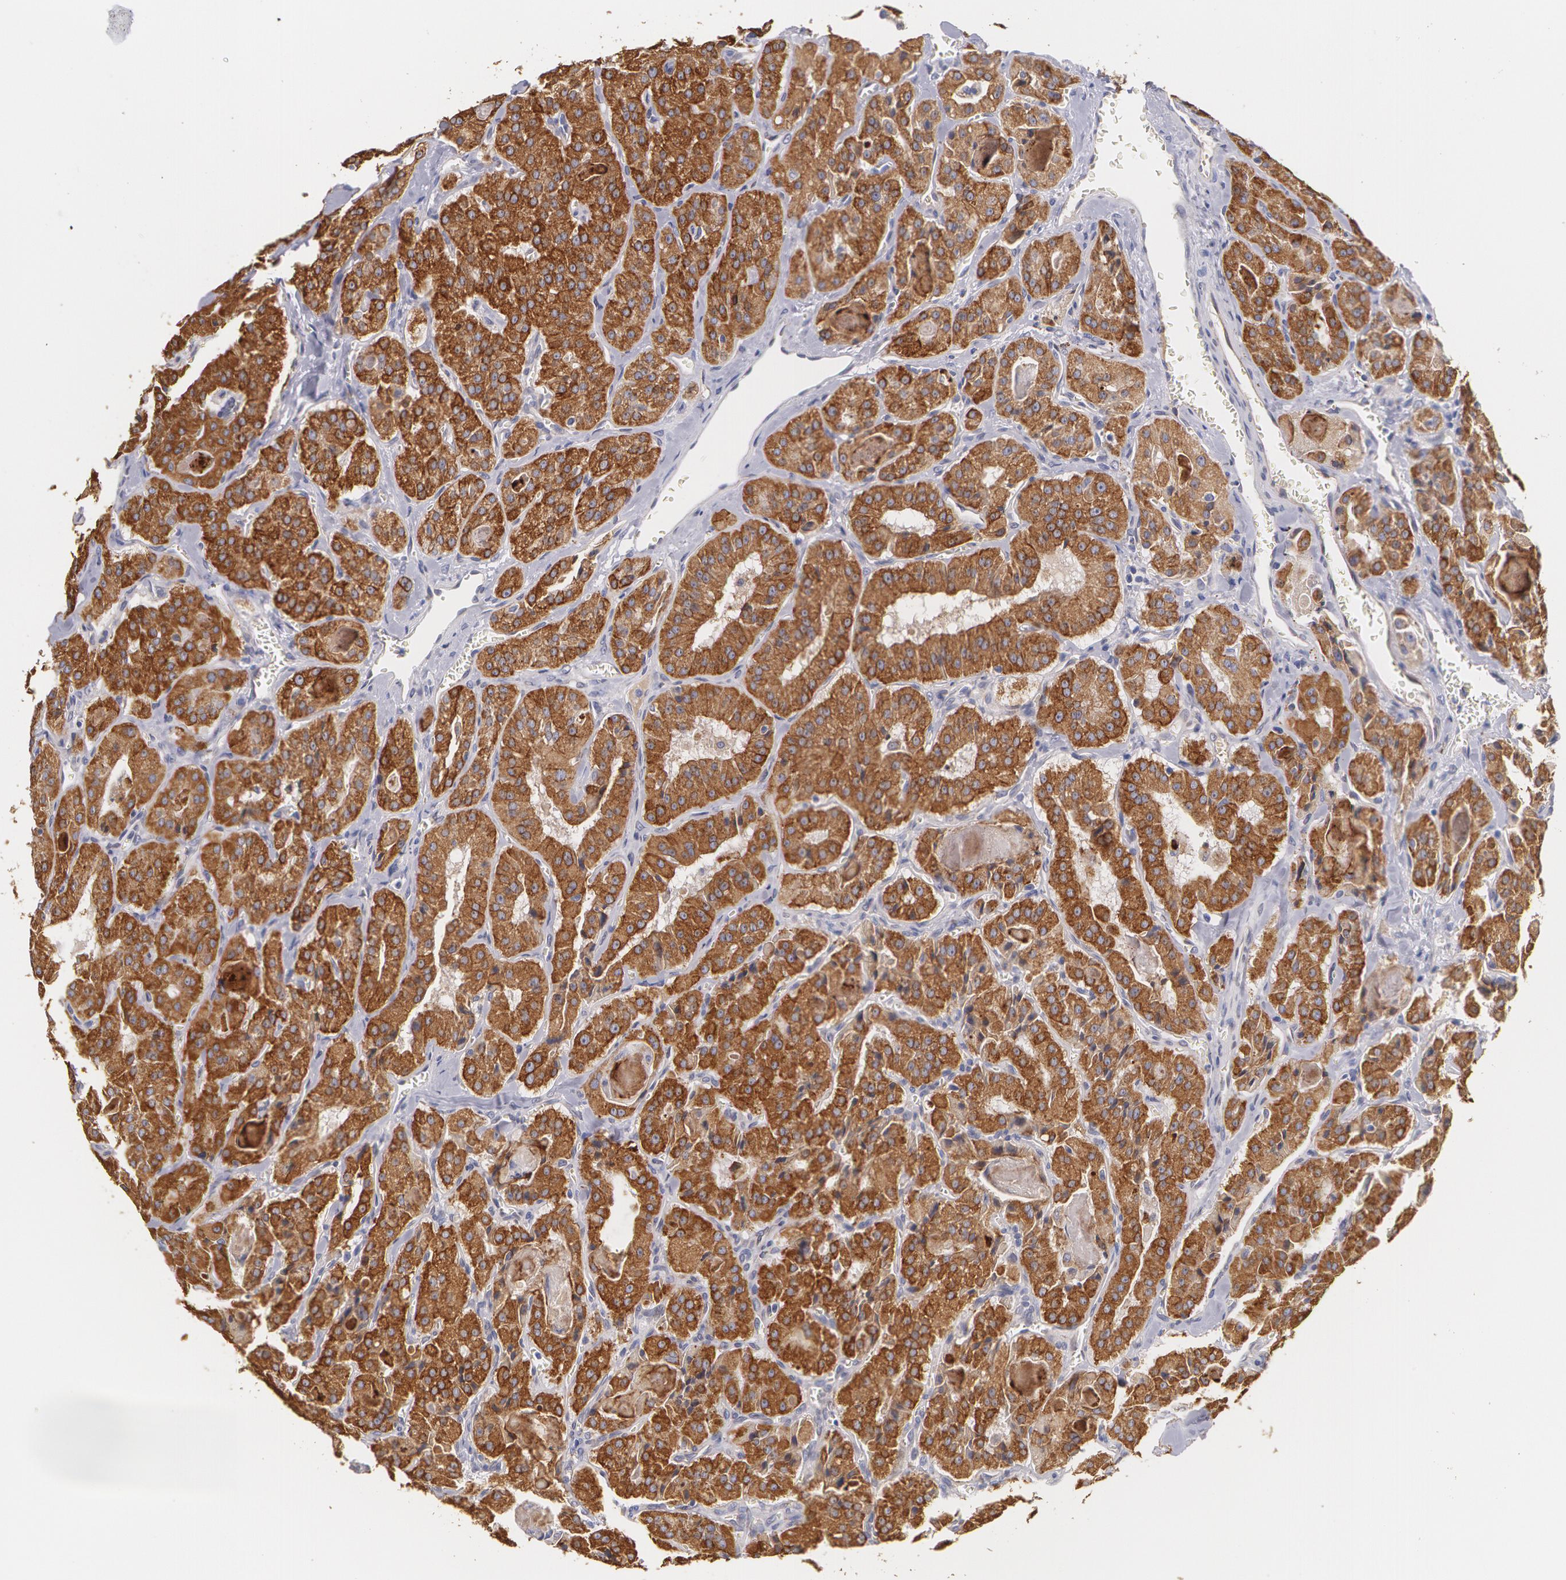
{"staining": {"intensity": "strong", "quantity": ">75%", "location": "cytoplasmic/membranous"}, "tissue": "thyroid cancer", "cell_type": "Tumor cells", "image_type": "cancer", "snomed": [{"axis": "morphology", "description": "Carcinoma, NOS"}, {"axis": "topography", "description": "Thyroid gland"}], "caption": "There is high levels of strong cytoplasmic/membranous expression in tumor cells of thyroid cancer, as demonstrated by immunohistochemical staining (brown color).", "gene": "KRT18", "patient": {"sex": "male", "age": 76}}